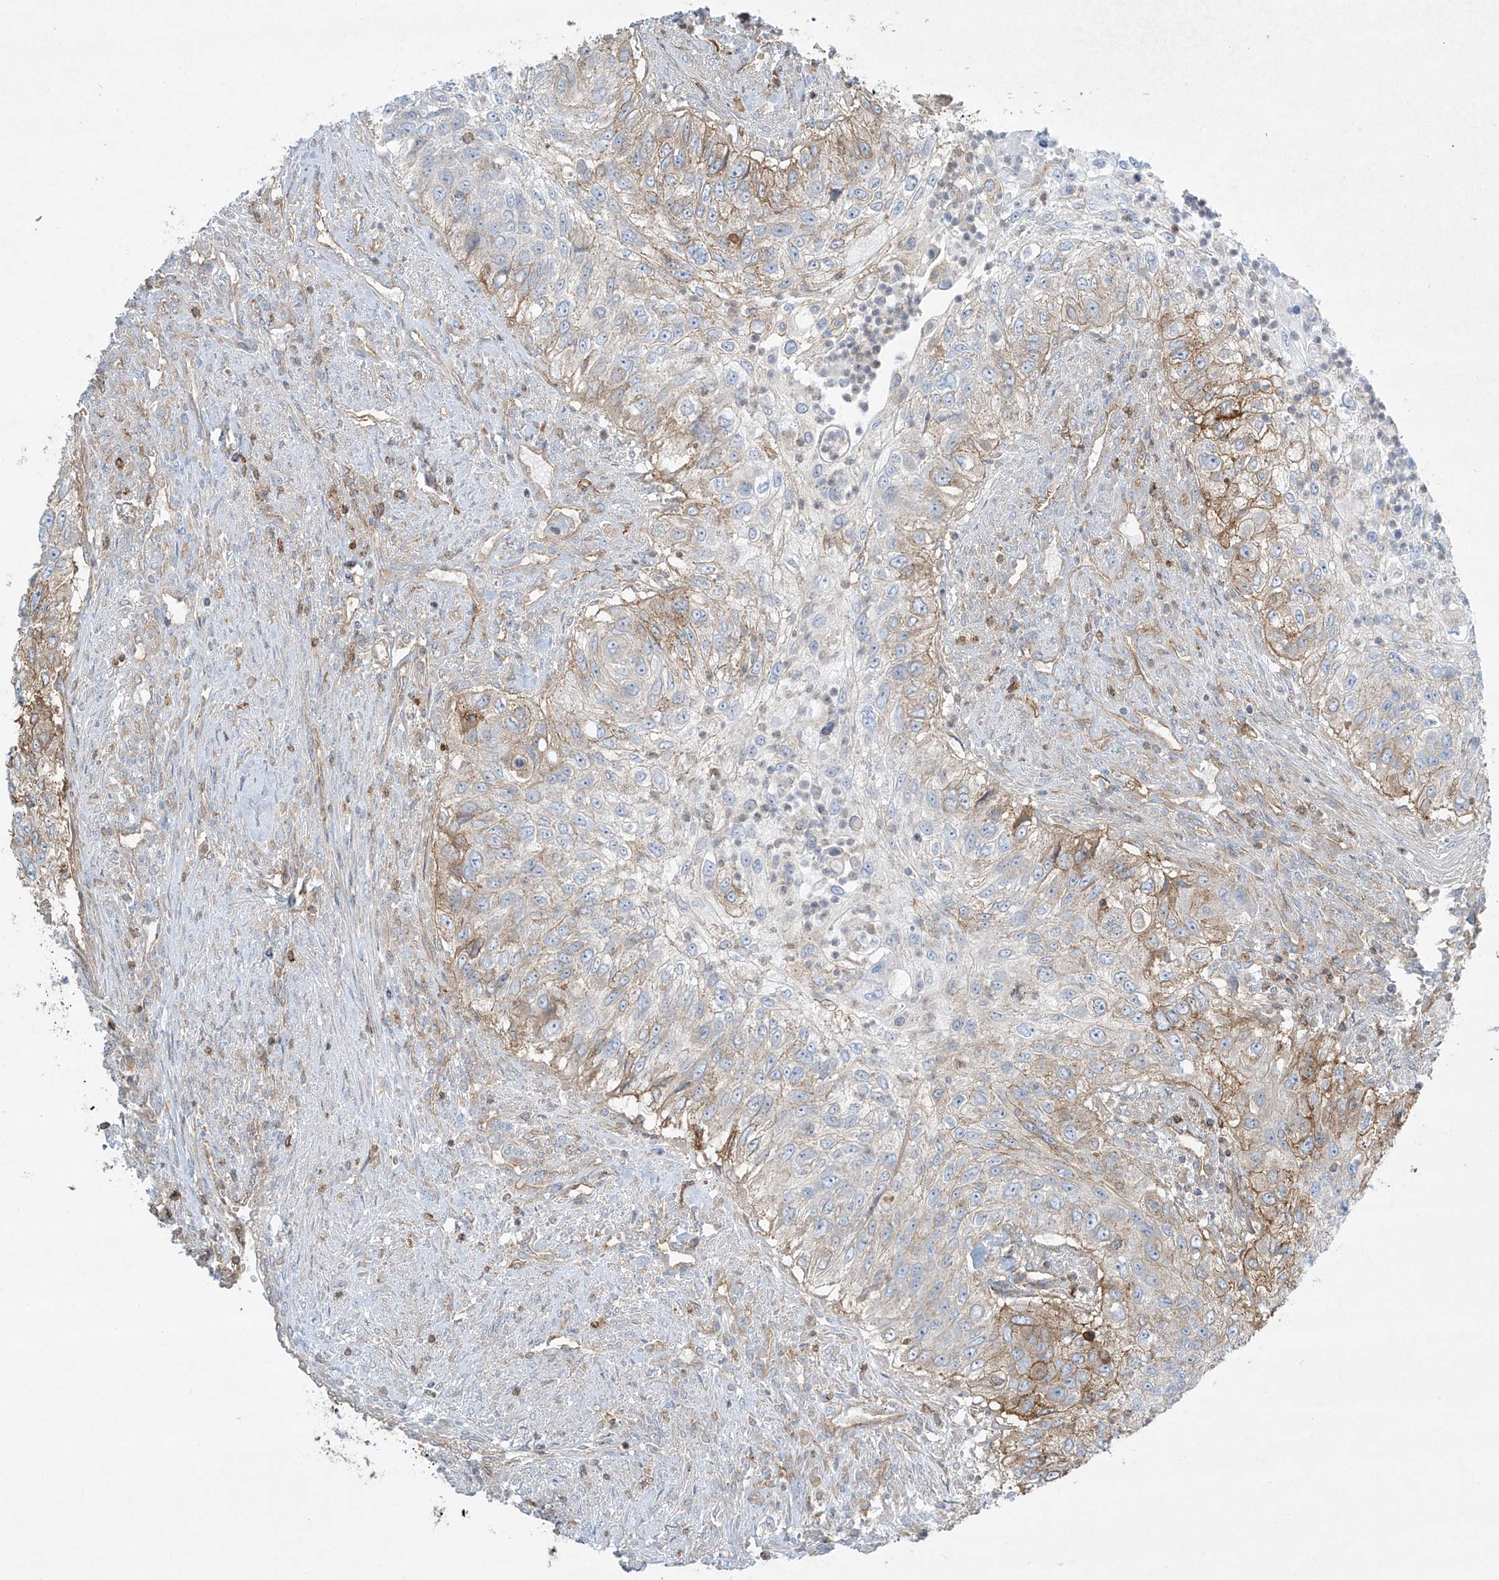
{"staining": {"intensity": "moderate", "quantity": "<25%", "location": "cytoplasmic/membranous"}, "tissue": "urothelial cancer", "cell_type": "Tumor cells", "image_type": "cancer", "snomed": [{"axis": "morphology", "description": "Urothelial carcinoma, High grade"}, {"axis": "topography", "description": "Urinary bladder"}], "caption": "High-grade urothelial carcinoma stained for a protein displays moderate cytoplasmic/membranous positivity in tumor cells. The staining is performed using DAB (3,3'-diaminobenzidine) brown chromogen to label protein expression. The nuclei are counter-stained blue using hematoxylin.", "gene": "HLA-E", "patient": {"sex": "female", "age": 60}}